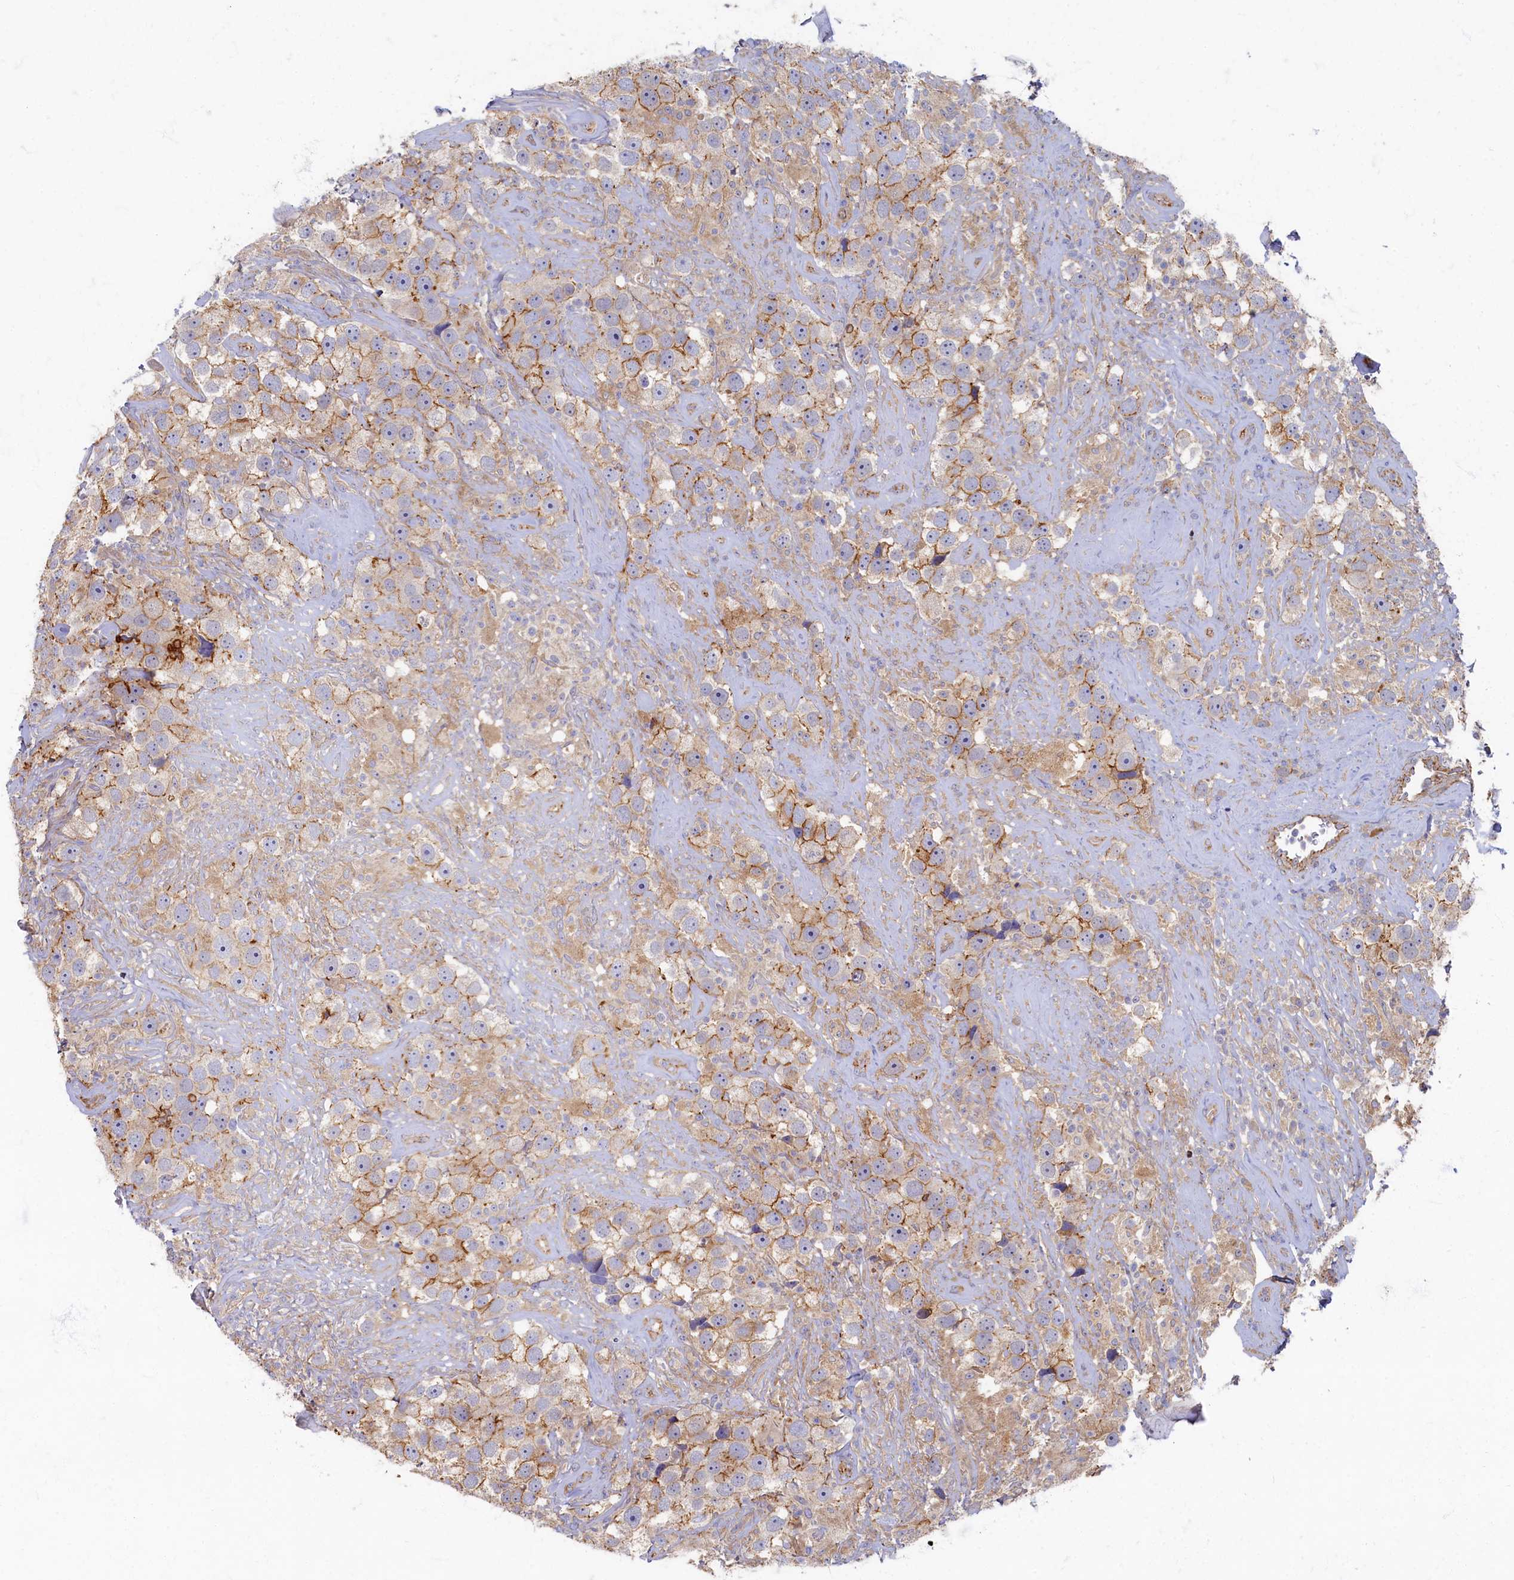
{"staining": {"intensity": "moderate", "quantity": "25%-75%", "location": "cytoplasmic/membranous"}, "tissue": "testis cancer", "cell_type": "Tumor cells", "image_type": "cancer", "snomed": [{"axis": "morphology", "description": "Seminoma, NOS"}, {"axis": "topography", "description": "Testis"}], "caption": "A histopathology image of testis cancer stained for a protein displays moderate cytoplasmic/membranous brown staining in tumor cells.", "gene": "PSMG2", "patient": {"sex": "male", "age": 49}}